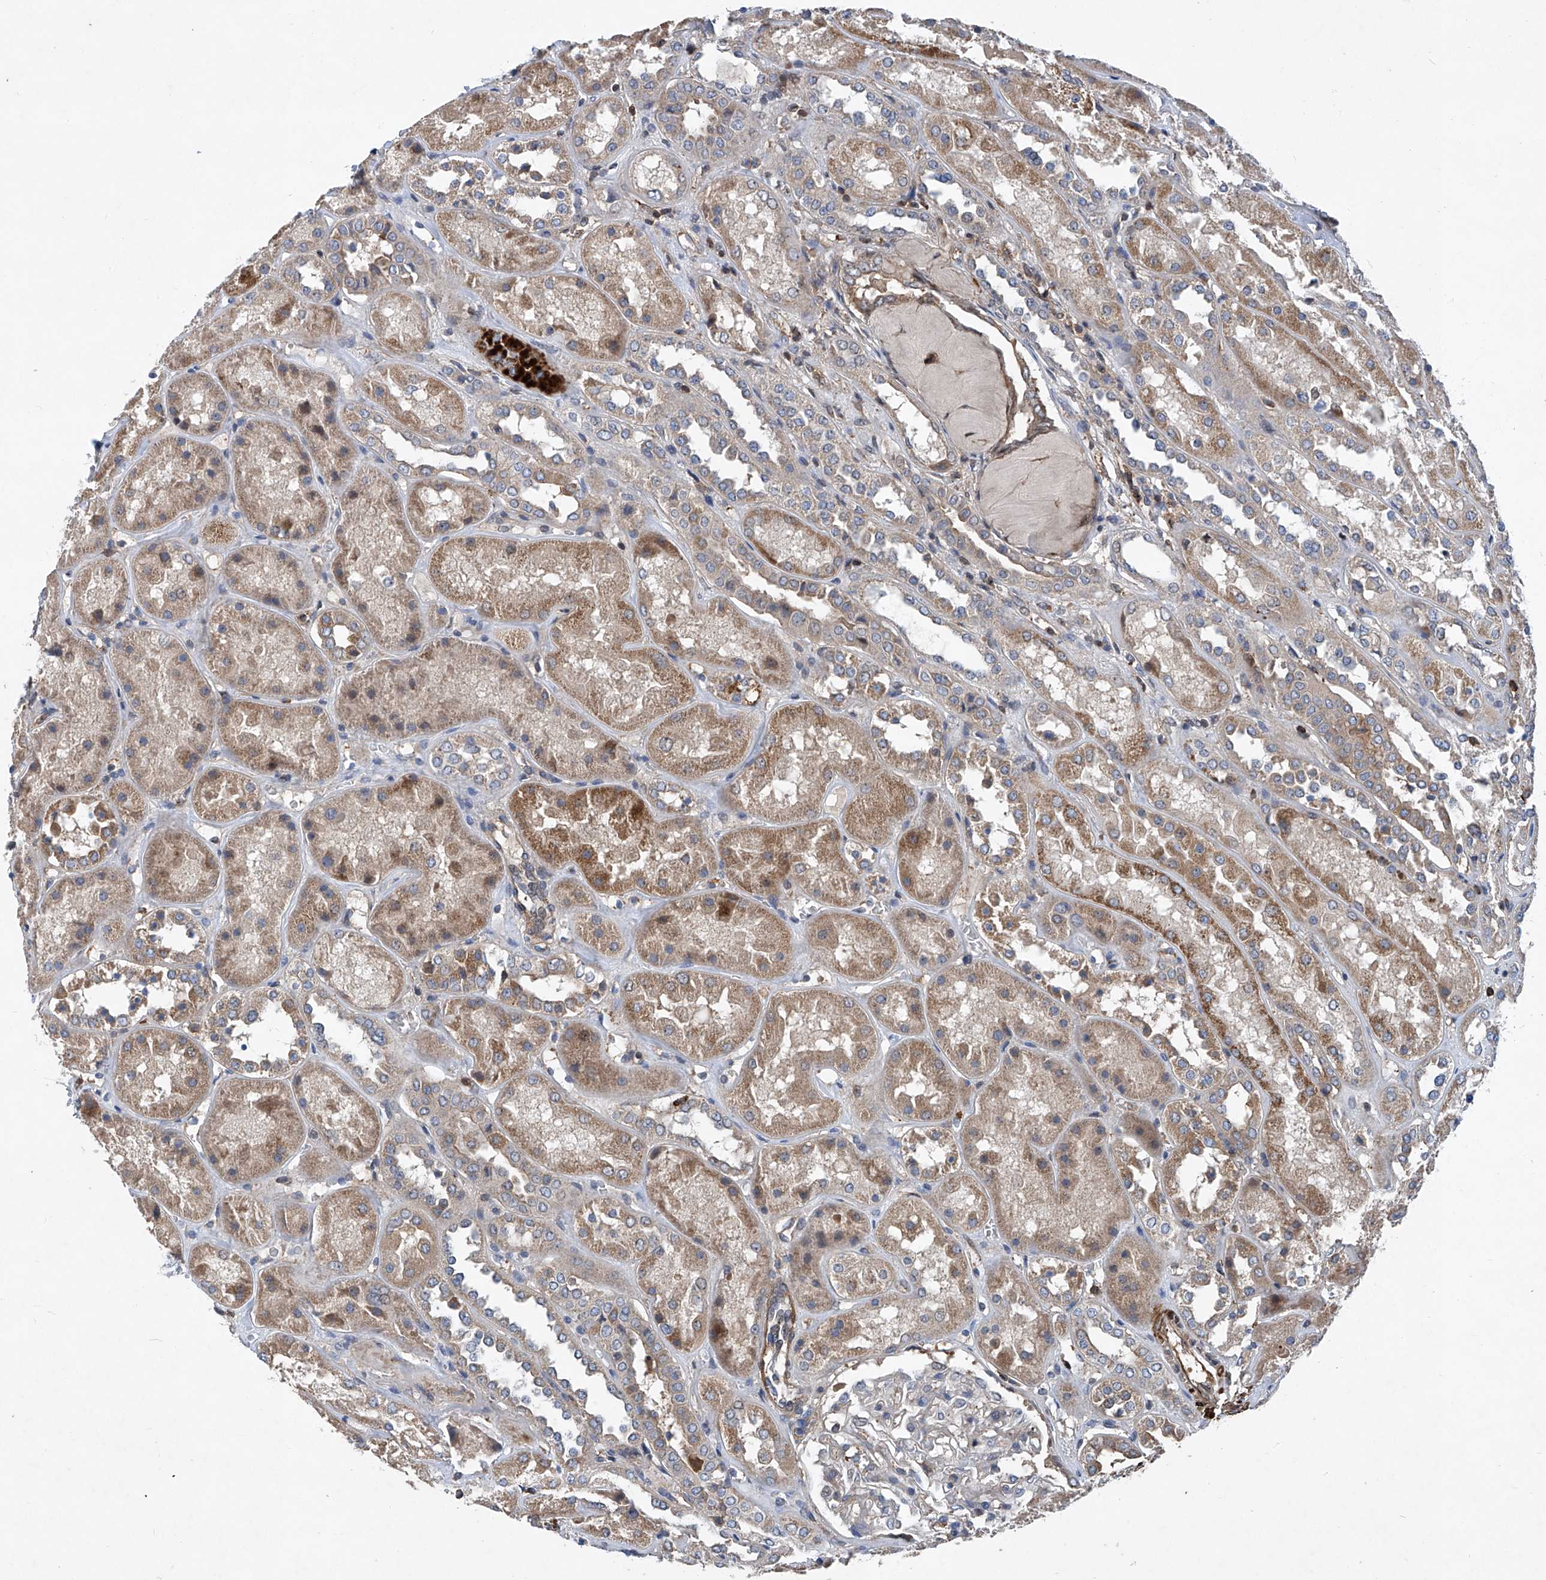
{"staining": {"intensity": "negative", "quantity": "none", "location": "none"}, "tissue": "kidney", "cell_type": "Cells in glomeruli", "image_type": "normal", "snomed": [{"axis": "morphology", "description": "Normal tissue, NOS"}, {"axis": "topography", "description": "Kidney"}], "caption": "Benign kidney was stained to show a protein in brown. There is no significant positivity in cells in glomeruli. (Stains: DAB immunohistochemistry (IHC) with hematoxylin counter stain, Microscopy: brightfield microscopy at high magnification).", "gene": "NT5C3A", "patient": {"sex": "male", "age": 70}}